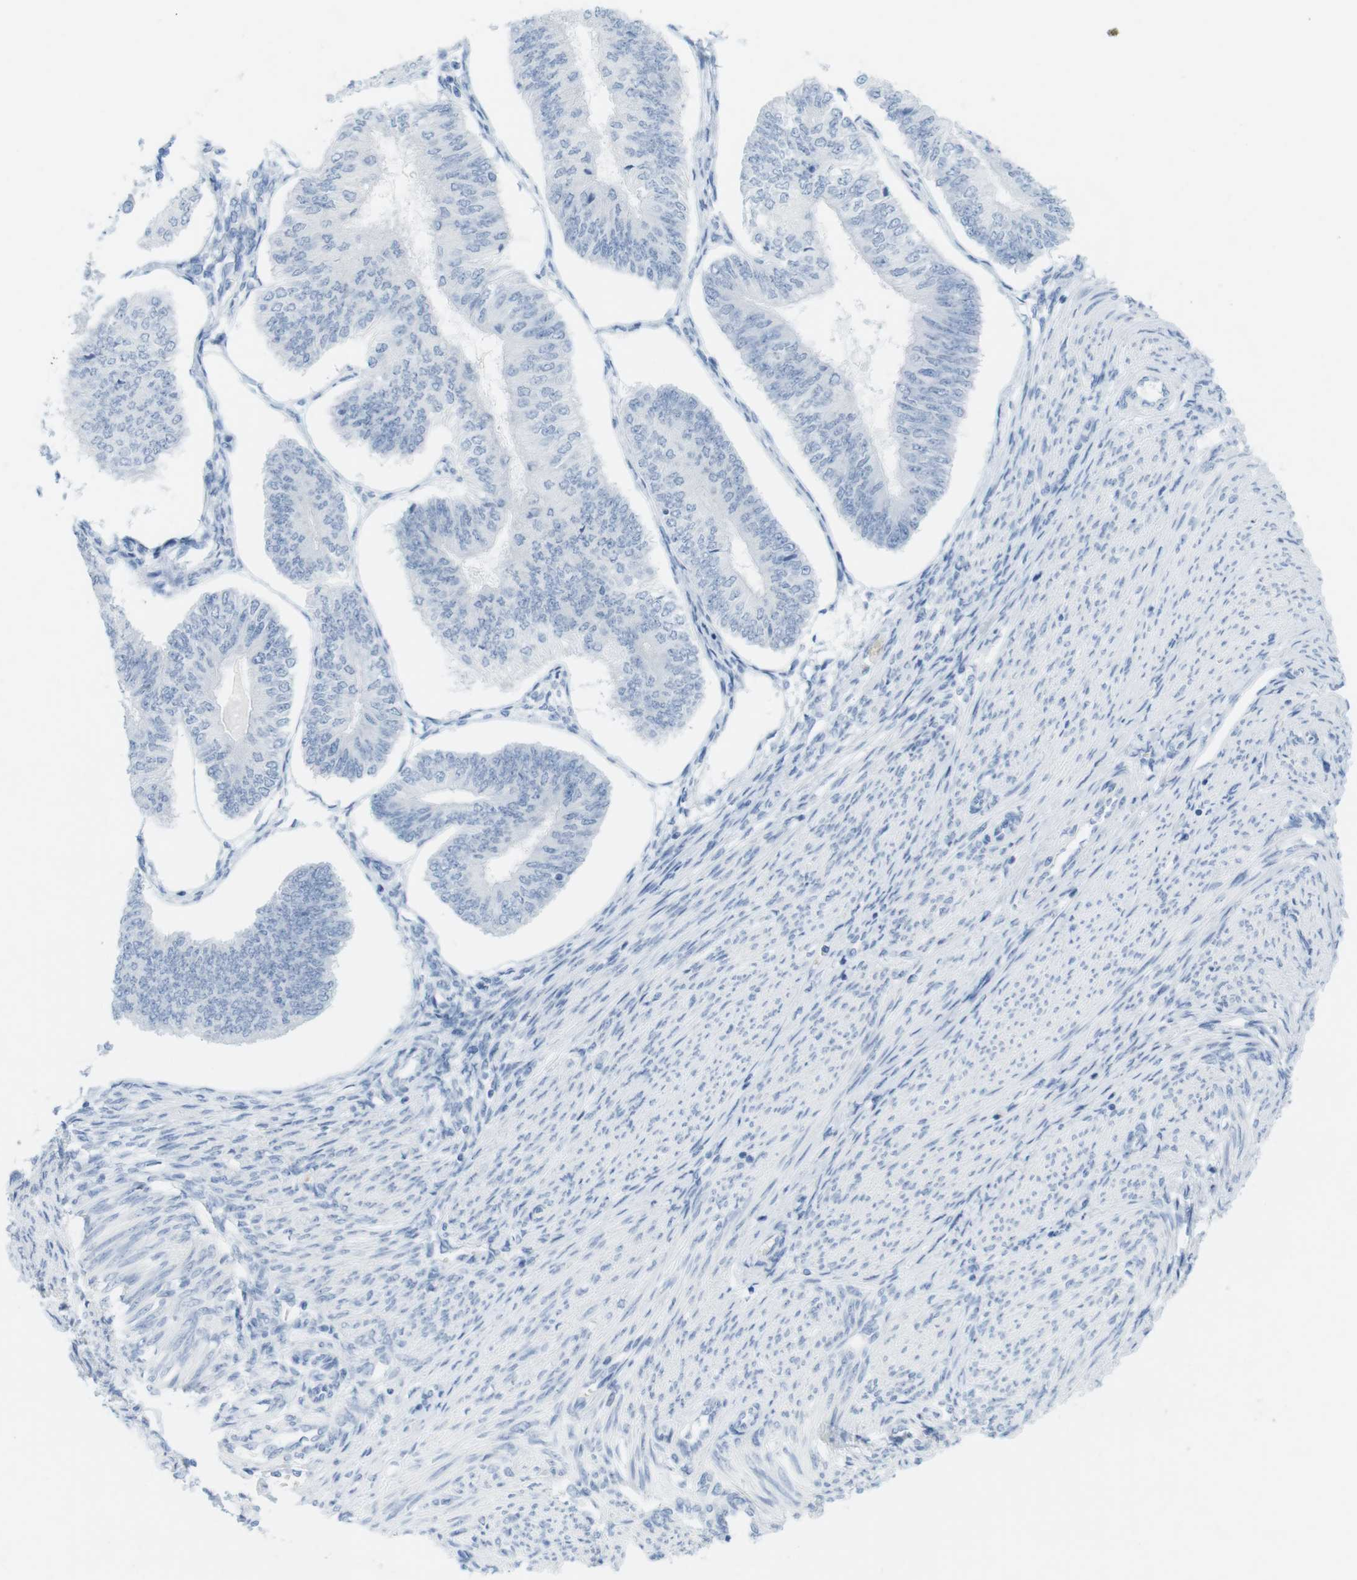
{"staining": {"intensity": "negative", "quantity": "none", "location": "none"}, "tissue": "endometrial cancer", "cell_type": "Tumor cells", "image_type": "cancer", "snomed": [{"axis": "morphology", "description": "Adenocarcinoma, NOS"}, {"axis": "topography", "description": "Endometrium"}], "caption": "An image of human endometrial cancer (adenocarcinoma) is negative for staining in tumor cells.", "gene": "TNNT2", "patient": {"sex": "female", "age": 58}}